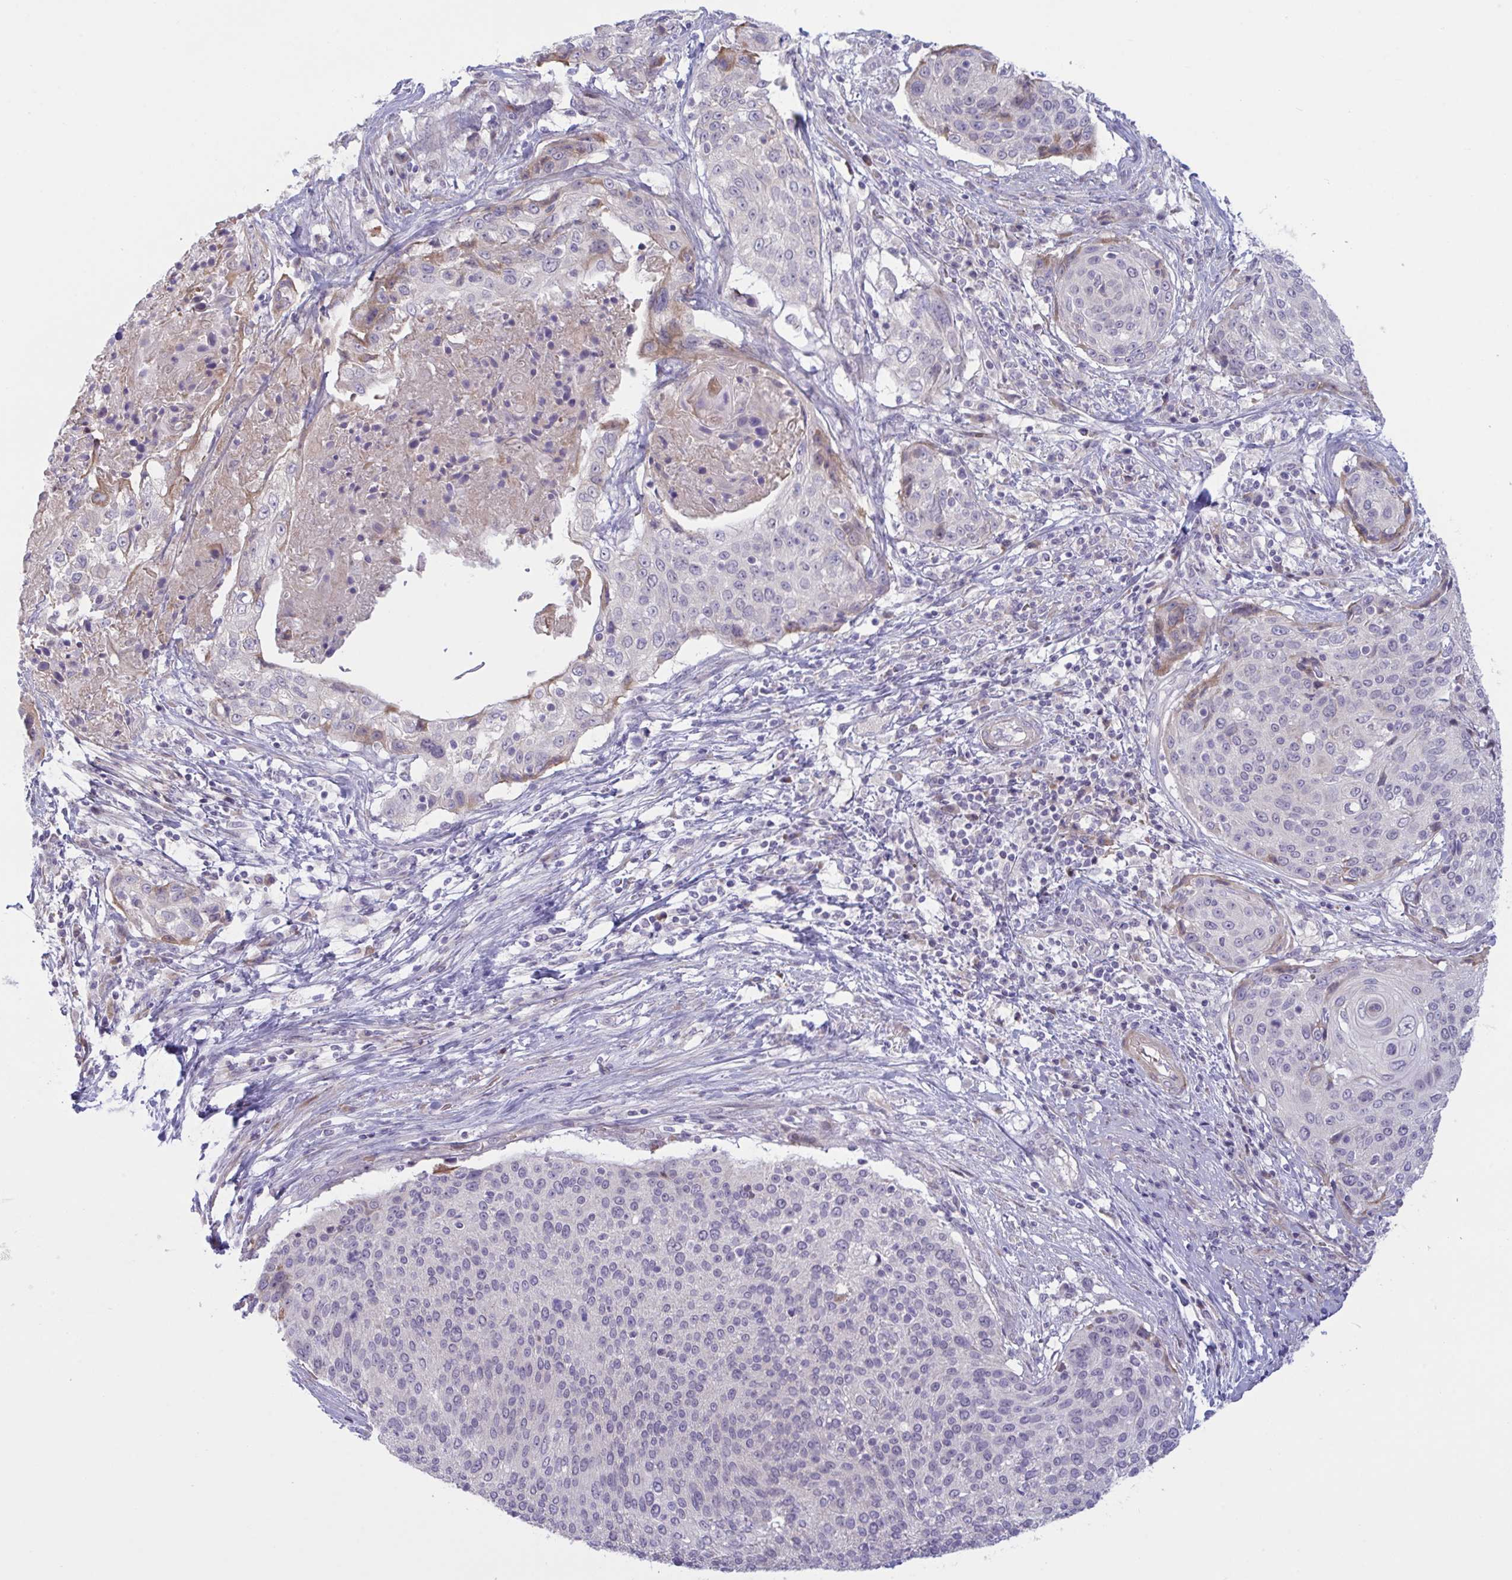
{"staining": {"intensity": "negative", "quantity": "none", "location": "none"}, "tissue": "cervical cancer", "cell_type": "Tumor cells", "image_type": "cancer", "snomed": [{"axis": "morphology", "description": "Squamous cell carcinoma, NOS"}, {"axis": "topography", "description": "Cervix"}], "caption": "The immunohistochemistry image has no significant positivity in tumor cells of cervical cancer (squamous cell carcinoma) tissue.", "gene": "VWC2", "patient": {"sex": "female", "age": 31}}